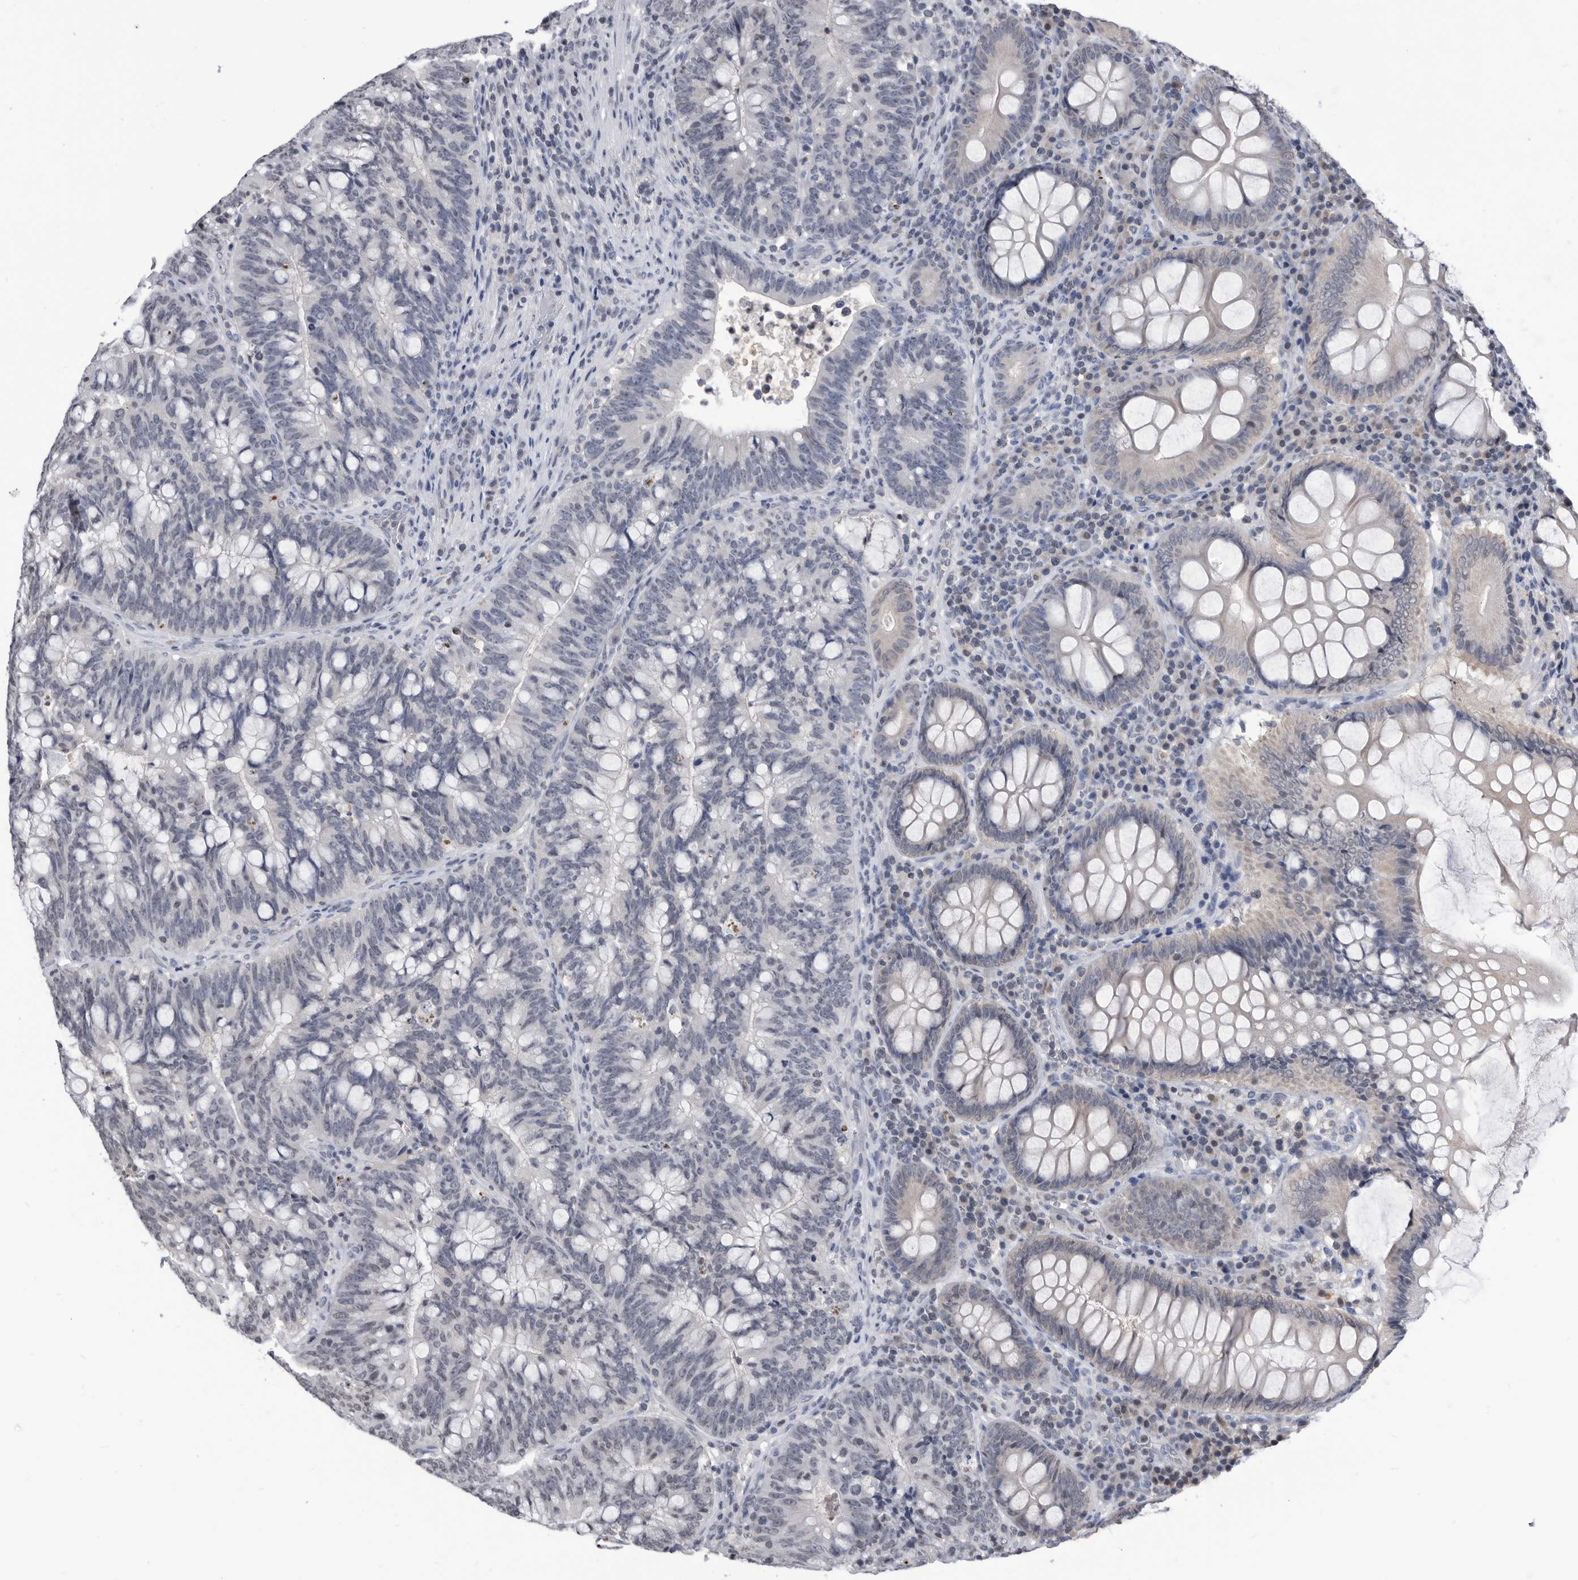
{"staining": {"intensity": "negative", "quantity": "none", "location": "none"}, "tissue": "colorectal cancer", "cell_type": "Tumor cells", "image_type": "cancer", "snomed": [{"axis": "morphology", "description": "Adenocarcinoma, NOS"}, {"axis": "topography", "description": "Colon"}], "caption": "DAB (3,3'-diaminobenzidine) immunohistochemical staining of human colorectal adenocarcinoma reveals no significant staining in tumor cells.", "gene": "TSTD1", "patient": {"sex": "female", "age": 66}}